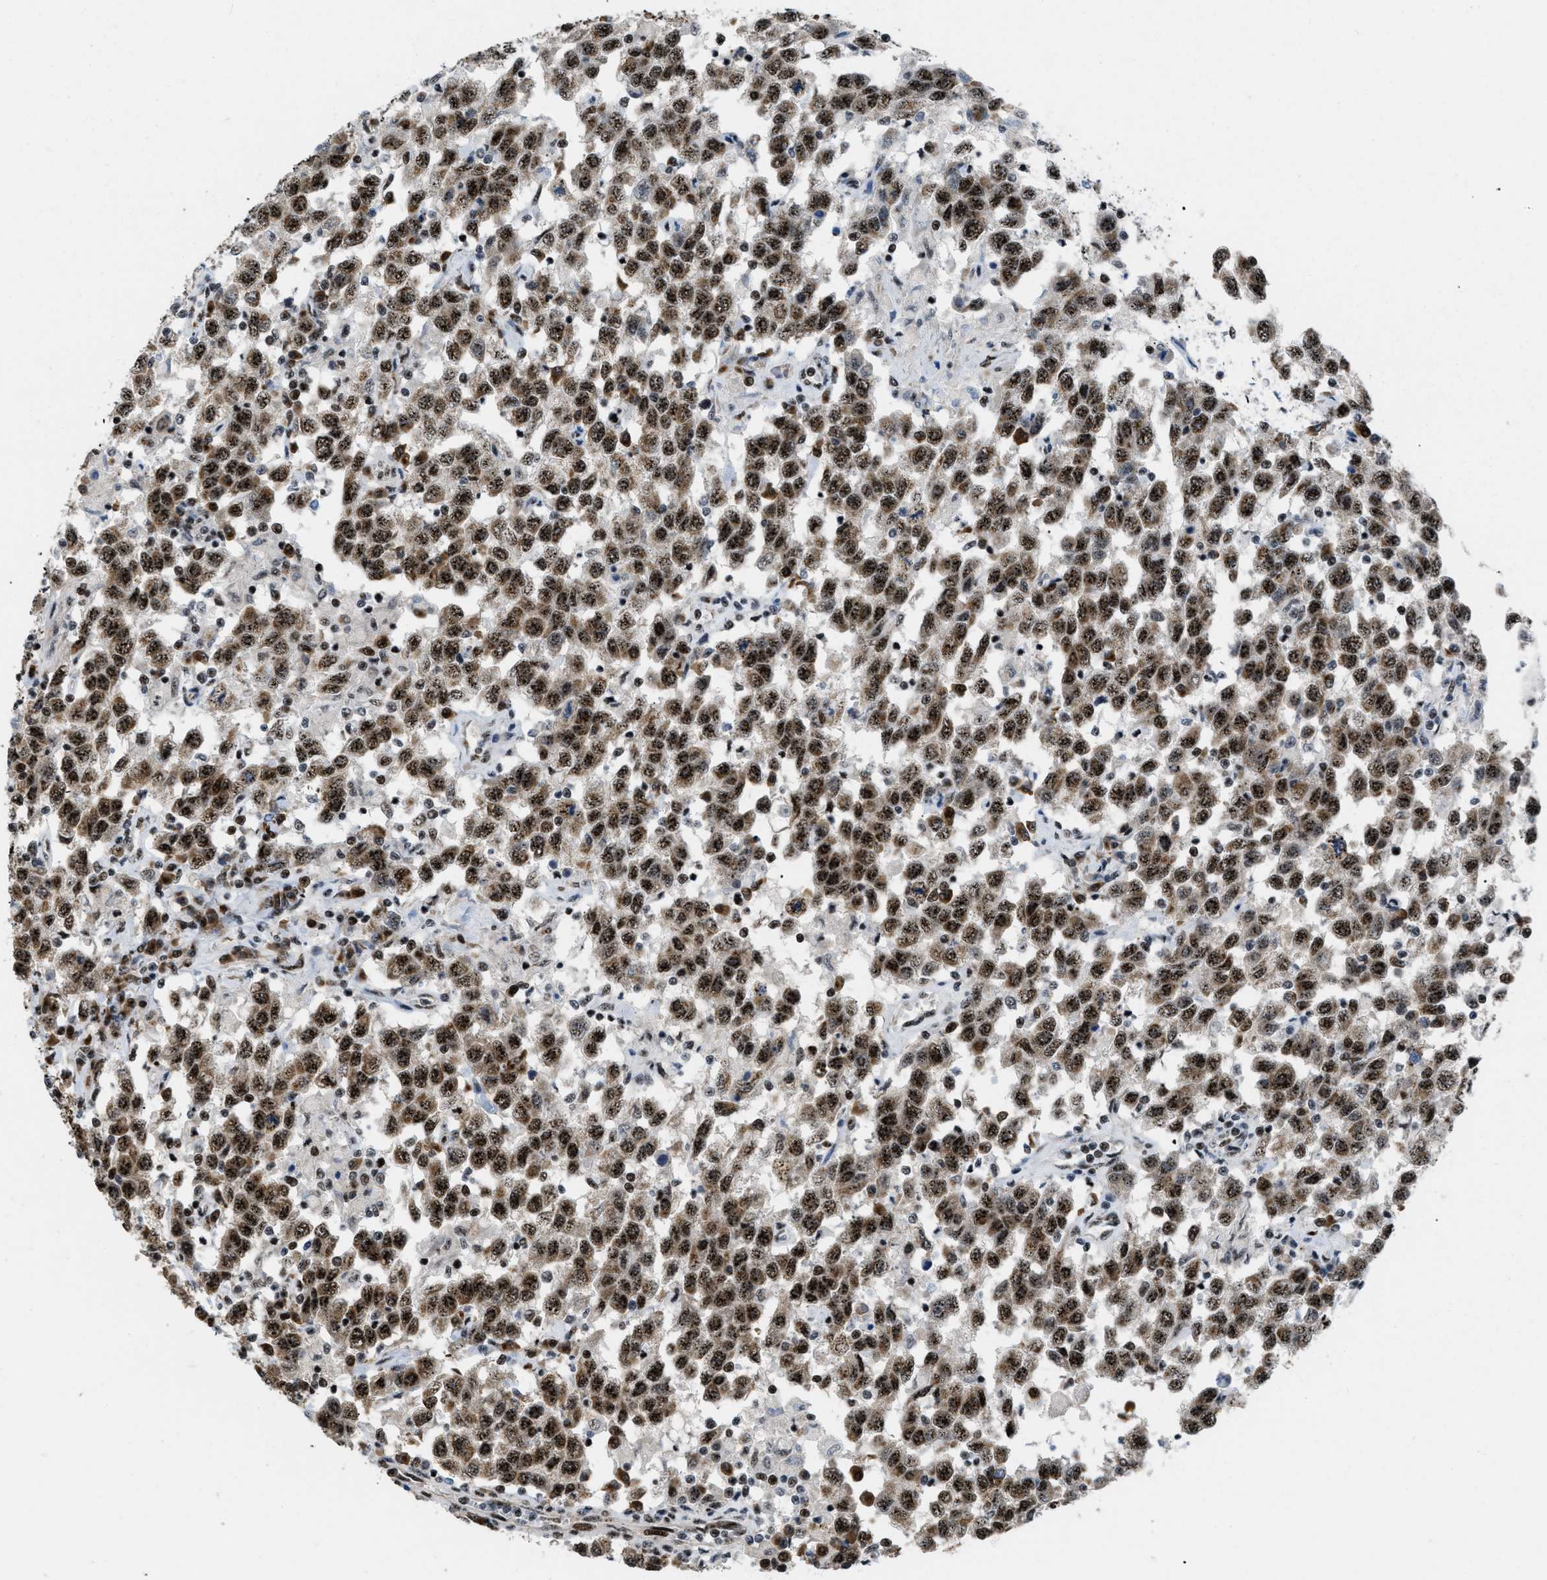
{"staining": {"intensity": "strong", "quantity": ">75%", "location": "nuclear"}, "tissue": "testis cancer", "cell_type": "Tumor cells", "image_type": "cancer", "snomed": [{"axis": "morphology", "description": "Seminoma, NOS"}, {"axis": "topography", "description": "Testis"}], "caption": "DAB (3,3'-diaminobenzidine) immunohistochemical staining of human testis cancer exhibits strong nuclear protein expression in approximately >75% of tumor cells.", "gene": "CDR2", "patient": {"sex": "male", "age": 41}}